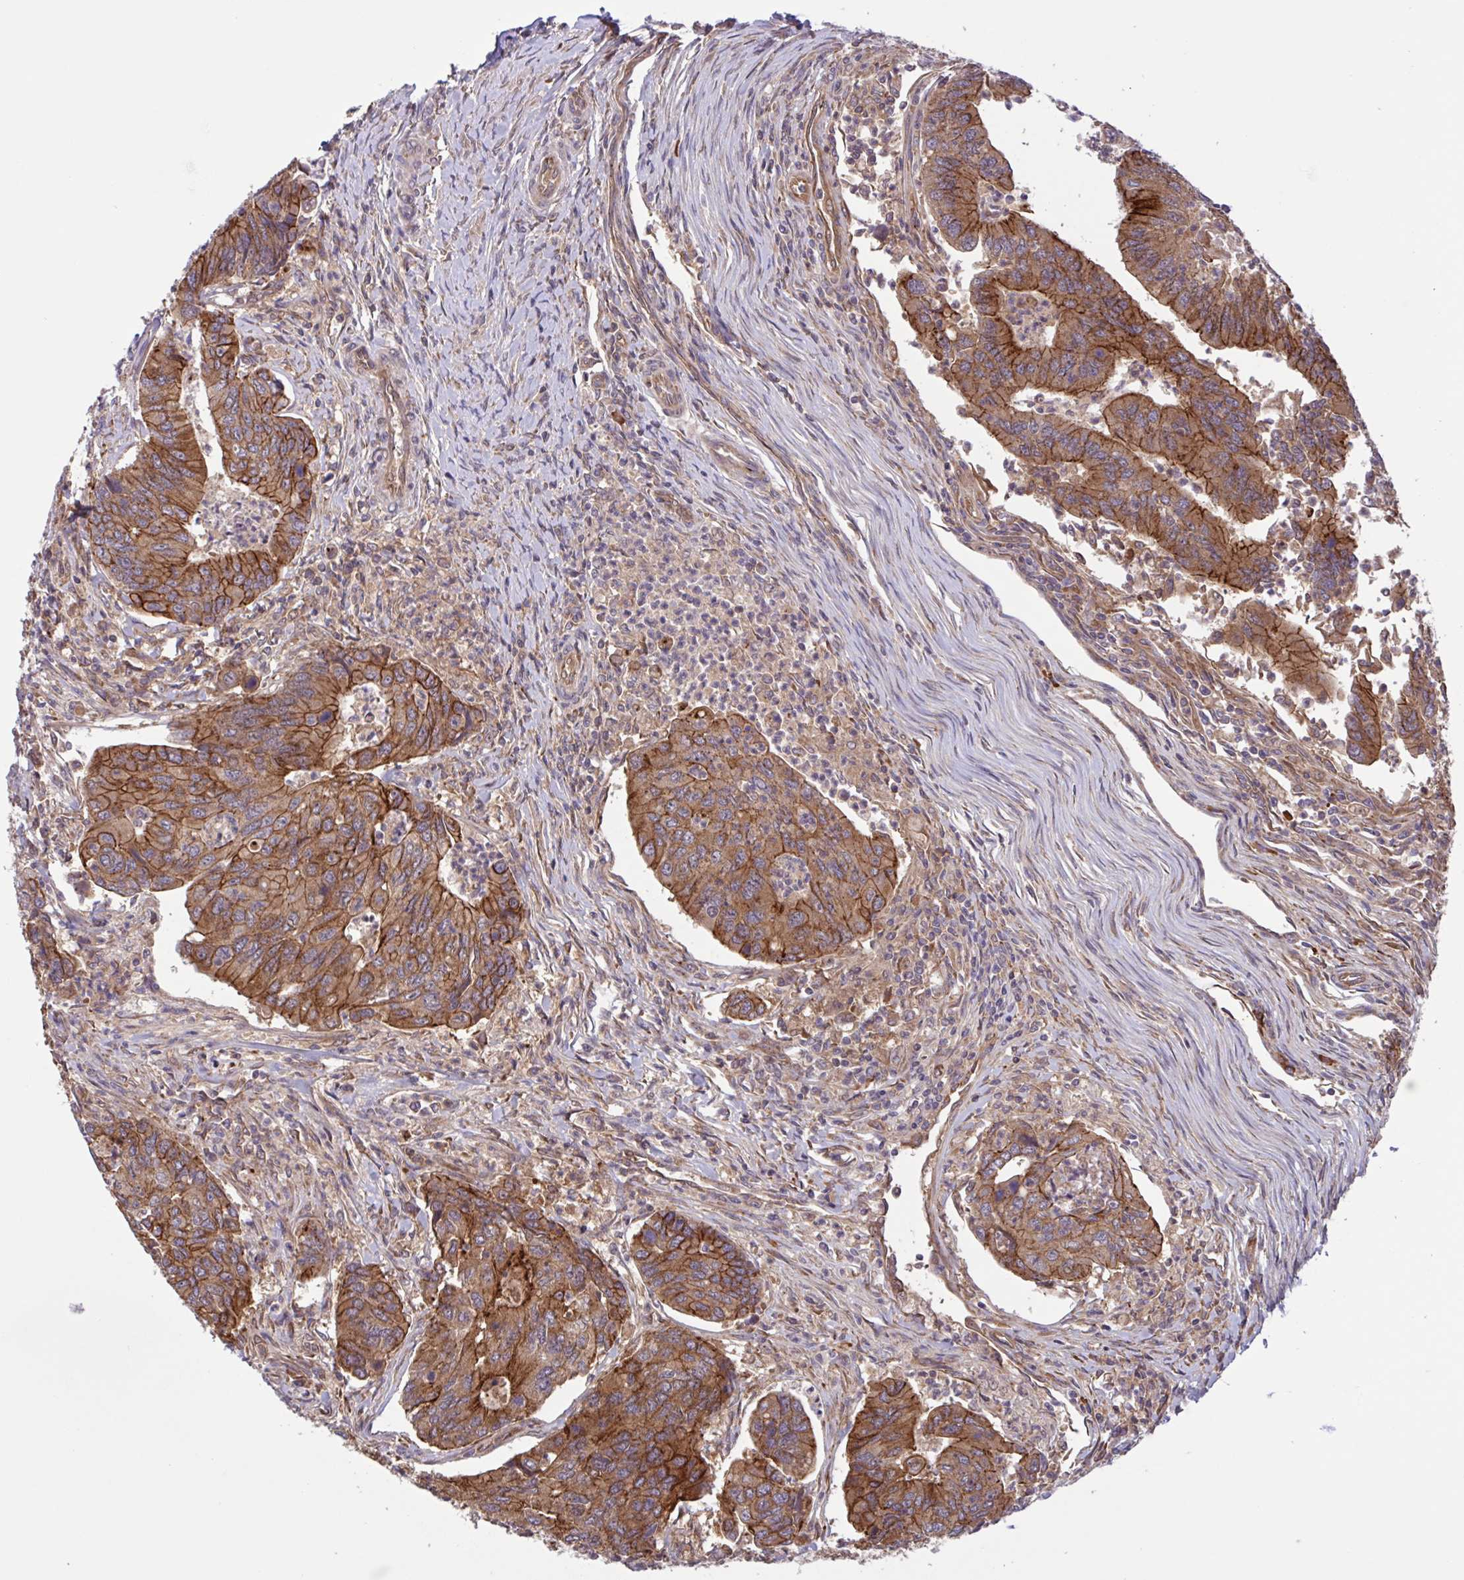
{"staining": {"intensity": "moderate", "quantity": ">75%", "location": "cytoplasmic/membranous"}, "tissue": "colorectal cancer", "cell_type": "Tumor cells", "image_type": "cancer", "snomed": [{"axis": "morphology", "description": "Adenocarcinoma, NOS"}, {"axis": "topography", "description": "Colon"}], "caption": "Protein staining of colorectal cancer tissue shows moderate cytoplasmic/membranous expression in approximately >75% of tumor cells.", "gene": "INTS10", "patient": {"sex": "female", "age": 67}}